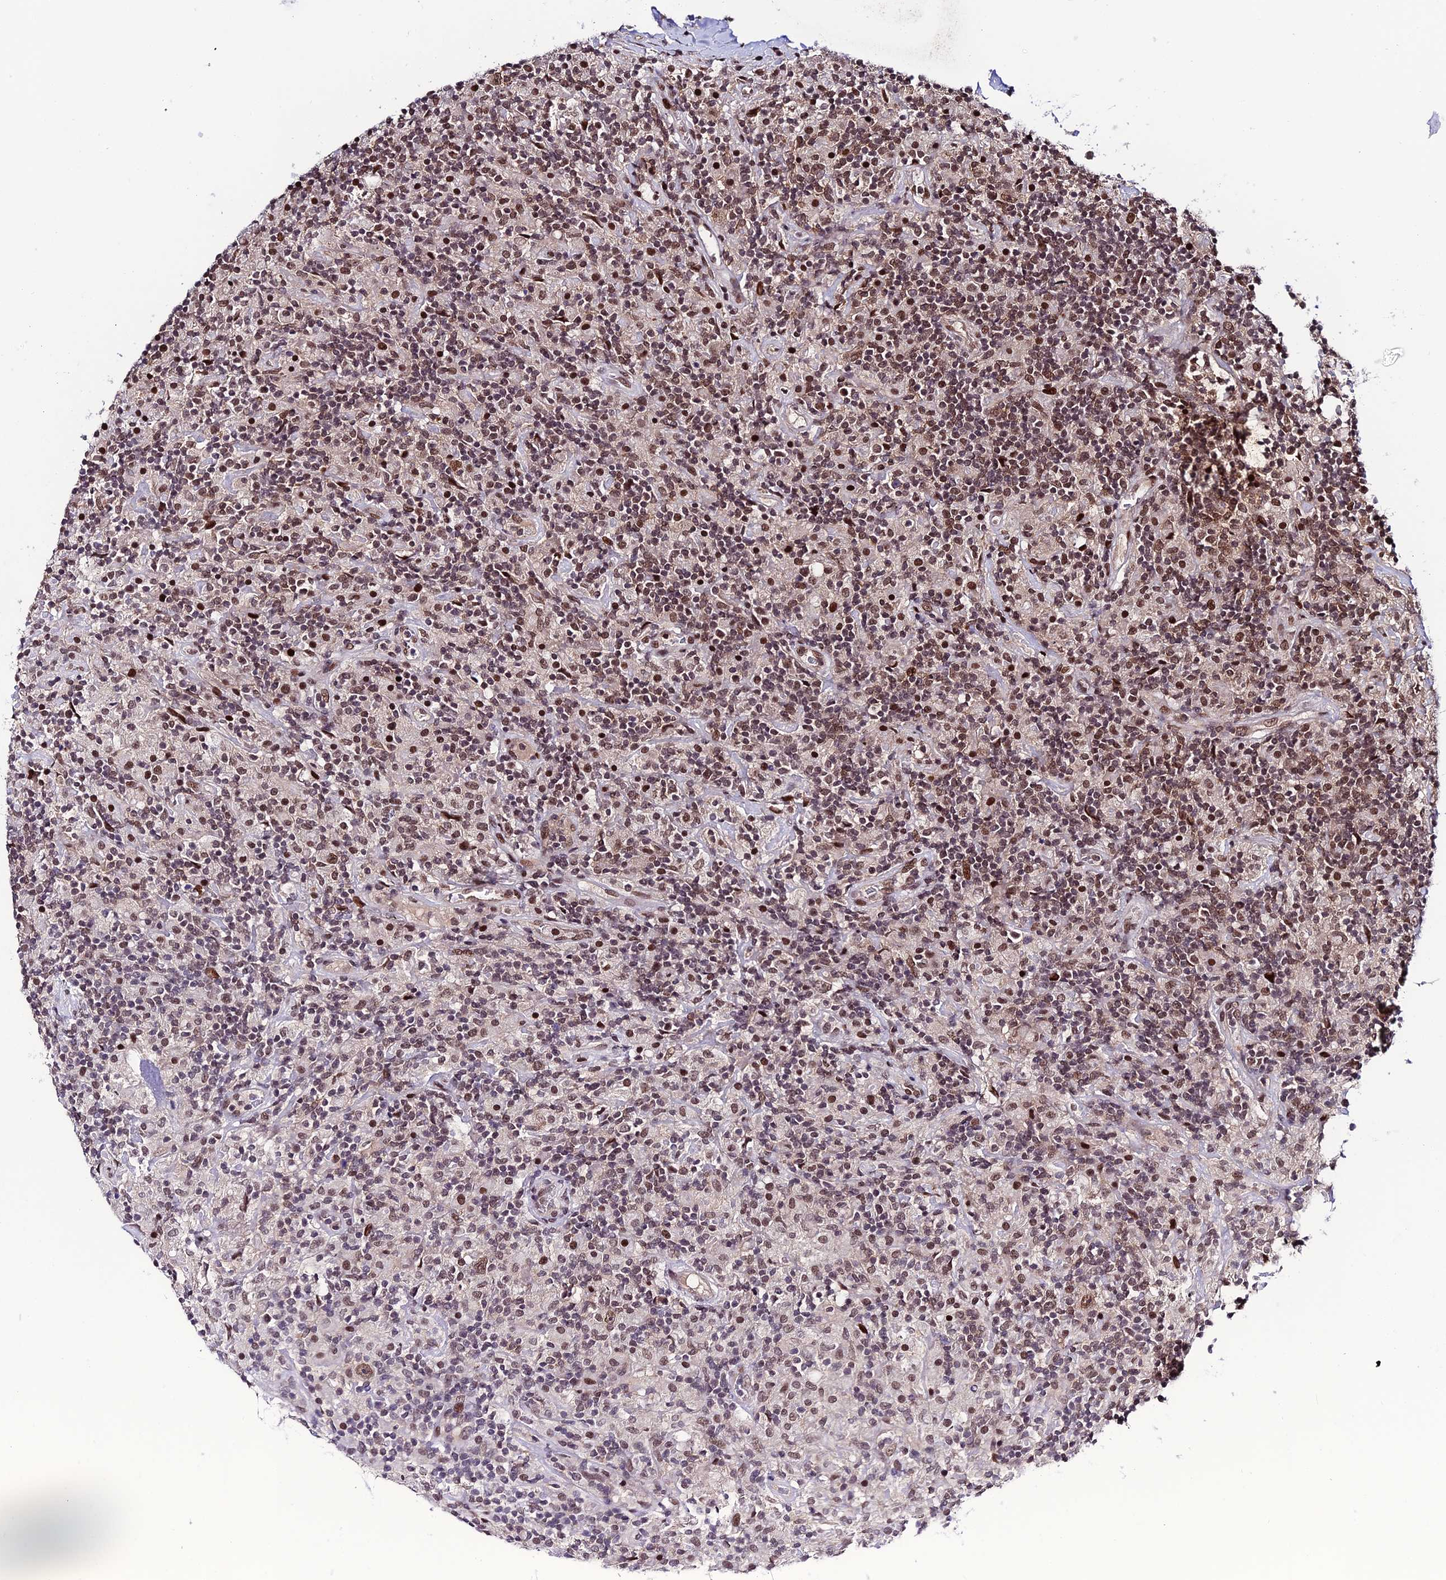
{"staining": {"intensity": "moderate", "quantity": ">75%", "location": "nuclear"}, "tissue": "lymphoma", "cell_type": "Tumor cells", "image_type": "cancer", "snomed": [{"axis": "morphology", "description": "Hodgkin's disease, NOS"}, {"axis": "topography", "description": "Lymph node"}], "caption": "Hodgkin's disease stained for a protein (brown) reveals moderate nuclear positive positivity in approximately >75% of tumor cells.", "gene": "SYT15", "patient": {"sex": "male", "age": 70}}